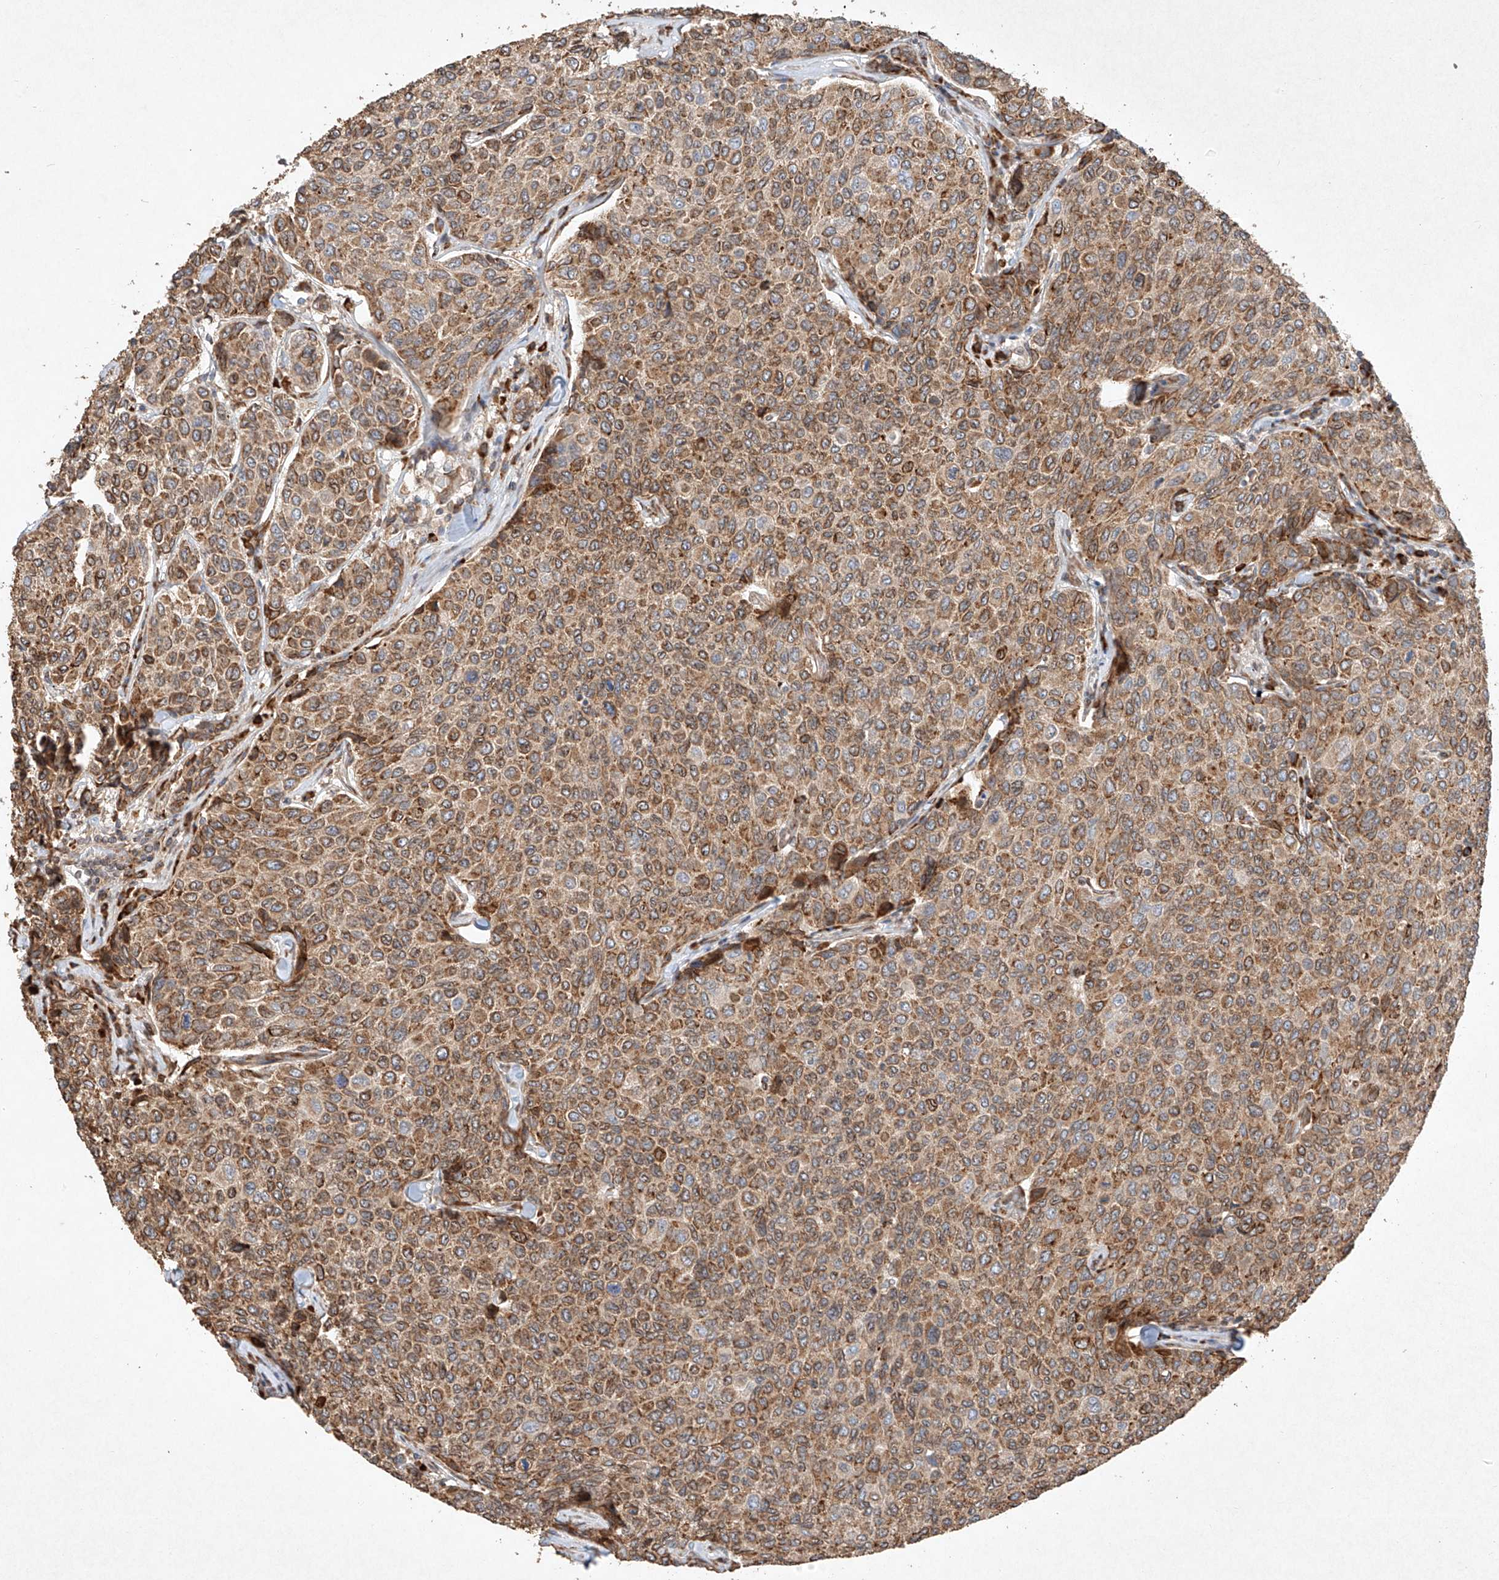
{"staining": {"intensity": "moderate", "quantity": ">75%", "location": "cytoplasmic/membranous"}, "tissue": "breast cancer", "cell_type": "Tumor cells", "image_type": "cancer", "snomed": [{"axis": "morphology", "description": "Duct carcinoma"}, {"axis": "topography", "description": "Breast"}], "caption": "Human invasive ductal carcinoma (breast) stained with a protein marker shows moderate staining in tumor cells.", "gene": "SEMA3B", "patient": {"sex": "female", "age": 55}}